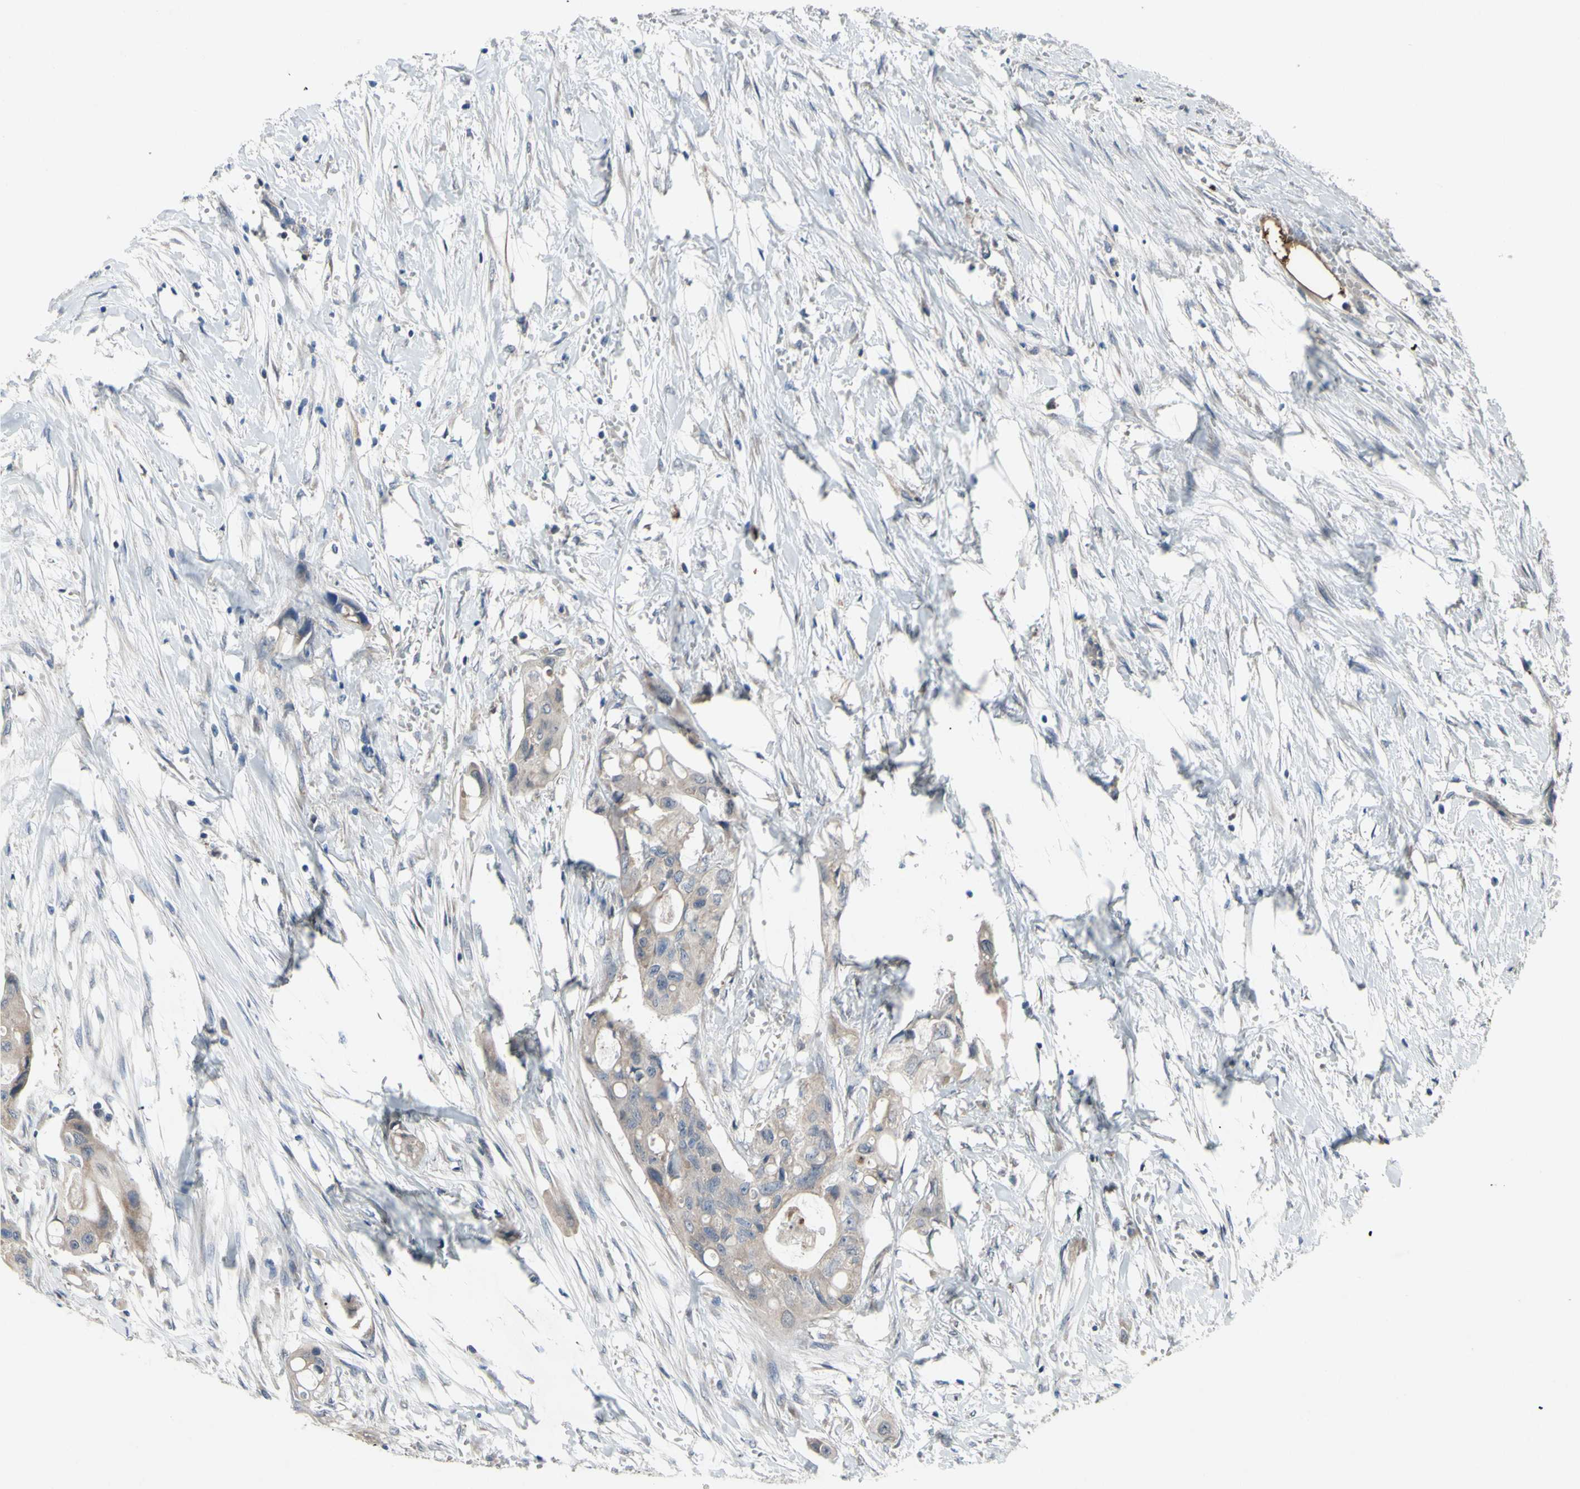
{"staining": {"intensity": "moderate", "quantity": ">75%", "location": "cytoplasmic/membranous"}, "tissue": "colorectal cancer", "cell_type": "Tumor cells", "image_type": "cancer", "snomed": [{"axis": "morphology", "description": "Adenocarcinoma, NOS"}, {"axis": "topography", "description": "Colon"}], "caption": "A medium amount of moderate cytoplasmic/membranous expression is identified in about >75% of tumor cells in colorectal cancer (adenocarcinoma) tissue. The staining is performed using DAB brown chromogen to label protein expression. The nuclei are counter-stained blue using hematoxylin.", "gene": "GRAMD2B", "patient": {"sex": "female", "age": 57}}